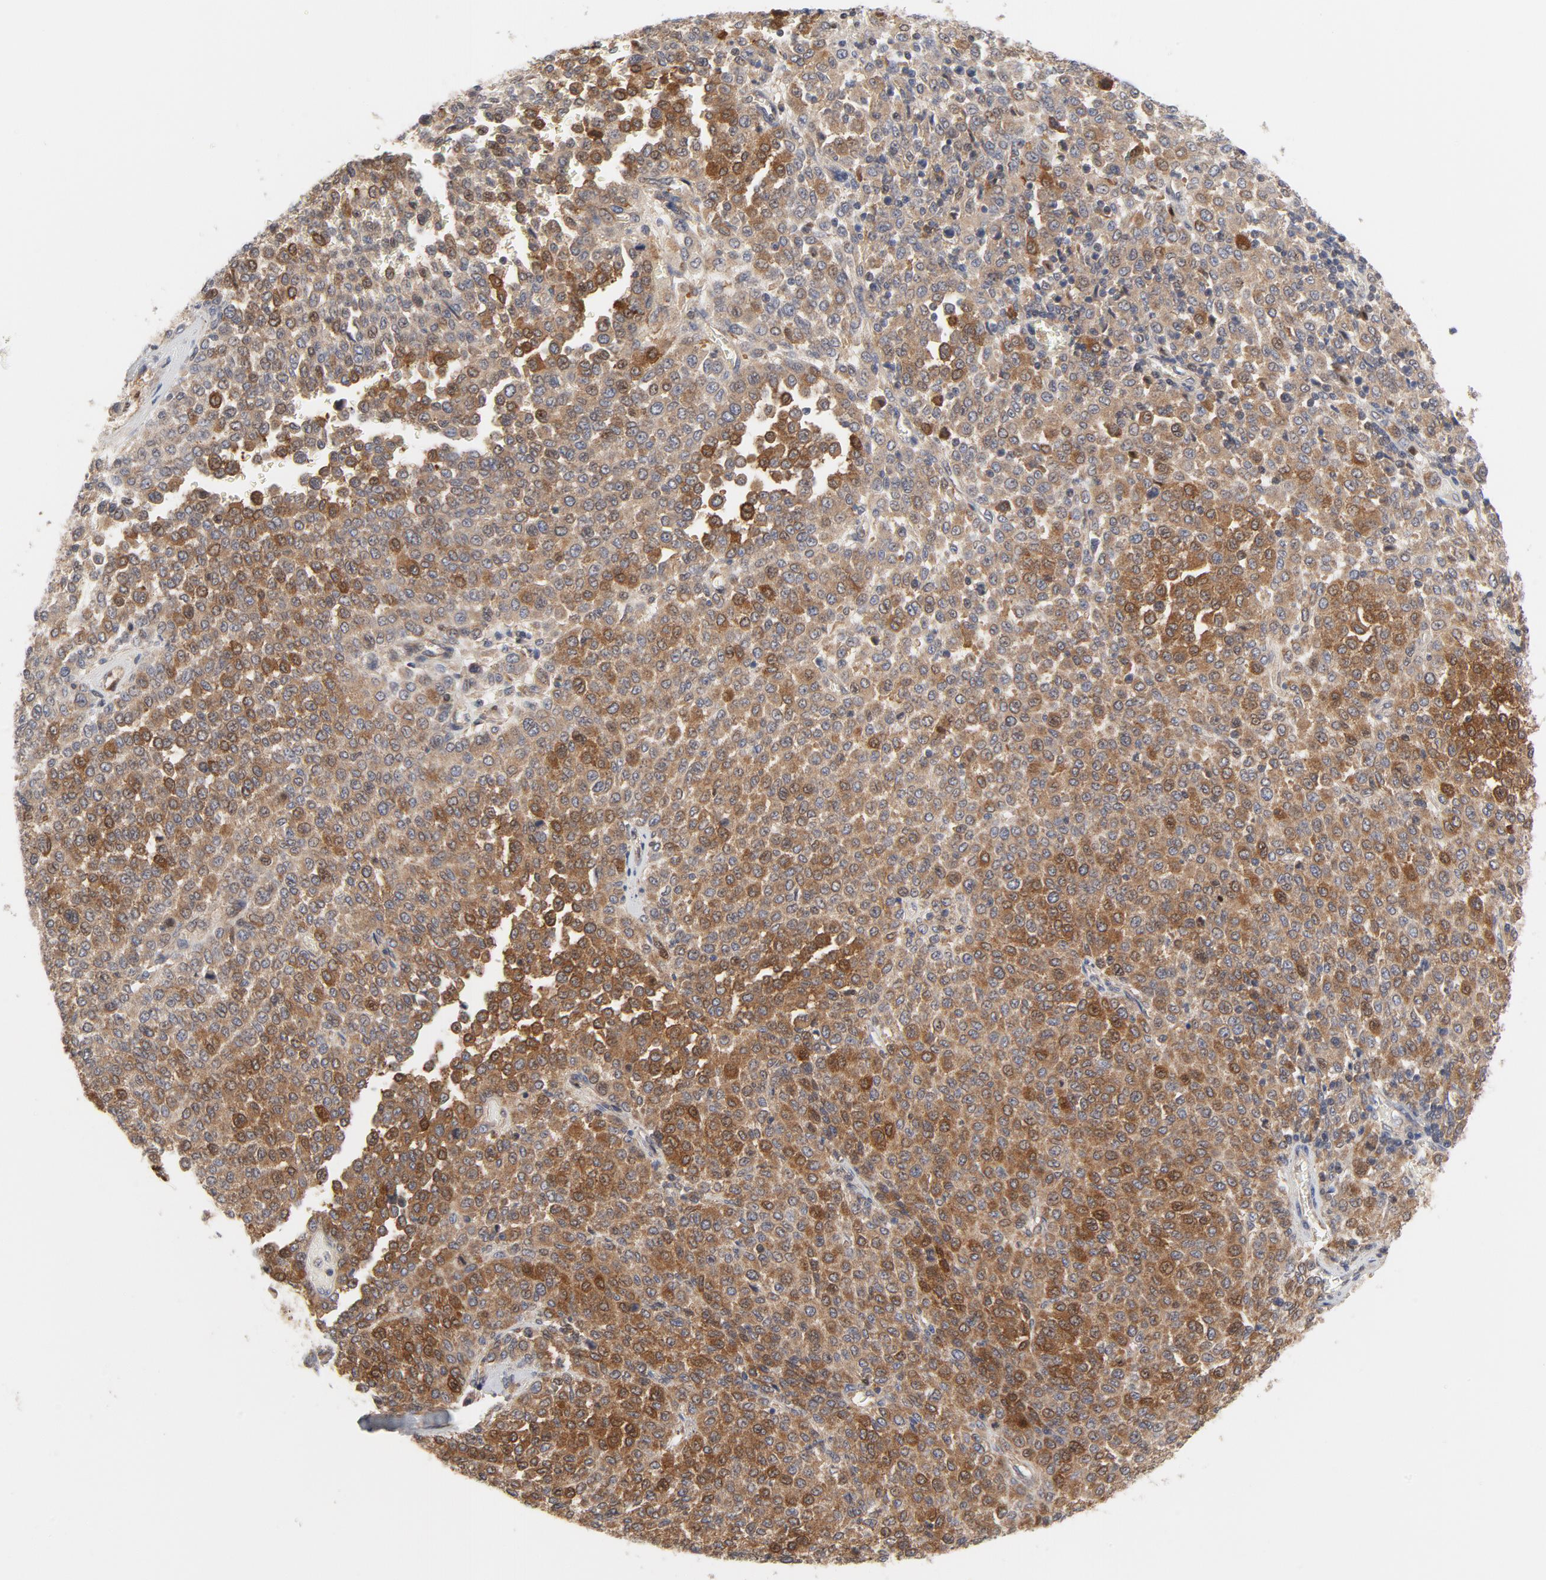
{"staining": {"intensity": "strong", "quantity": ">75%", "location": "cytoplasmic/membranous"}, "tissue": "melanoma", "cell_type": "Tumor cells", "image_type": "cancer", "snomed": [{"axis": "morphology", "description": "Malignant melanoma, Metastatic site"}, {"axis": "topography", "description": "Pancreas"}], "caption": "IHC histopathology image of human melanoma stained for a protein (brown), which exhibits high levels of strong cytoplasmic/membranous staining in about >75% of tumor cells.", "gene": "RAPGEF4", "patient": {"sex": "female", "age": 30}}